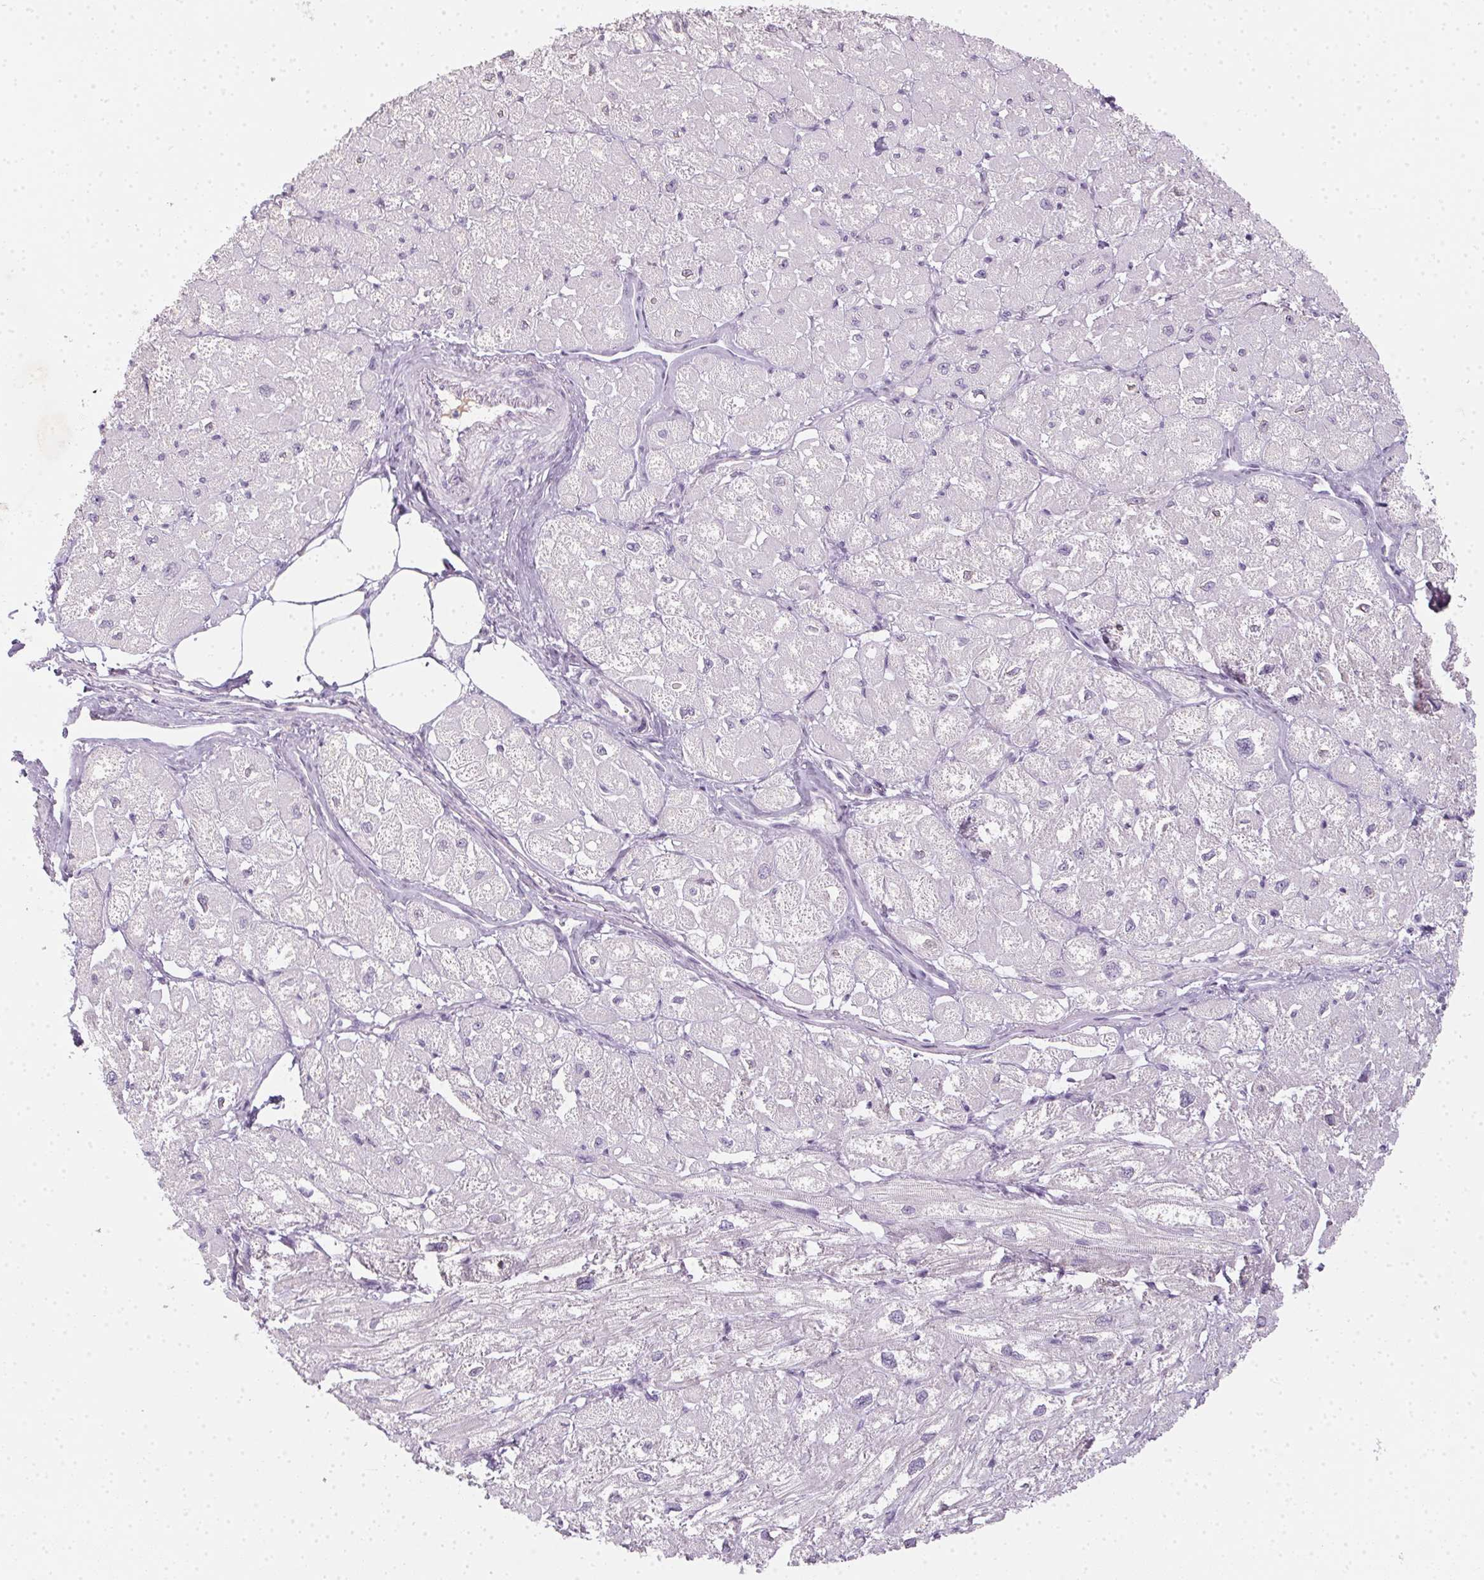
{"staining": {"intensity": "negative", "quantity": "none", "location": "none"}, "tissue": "heart muscle", "cell_type": "Cardiomyocytes", "image_type": "normal", "snomed": [{"axis": "morphology", "description": "Normal tissue, NOS"}, {"axis": "topography", "description": "Heart"}], "caption": "Heart muscle stained for a protein using IHC reveals no staining cardiomyocytes.", "gene": "TMEM72", "patient": {"sex": "female", "age": 62}}